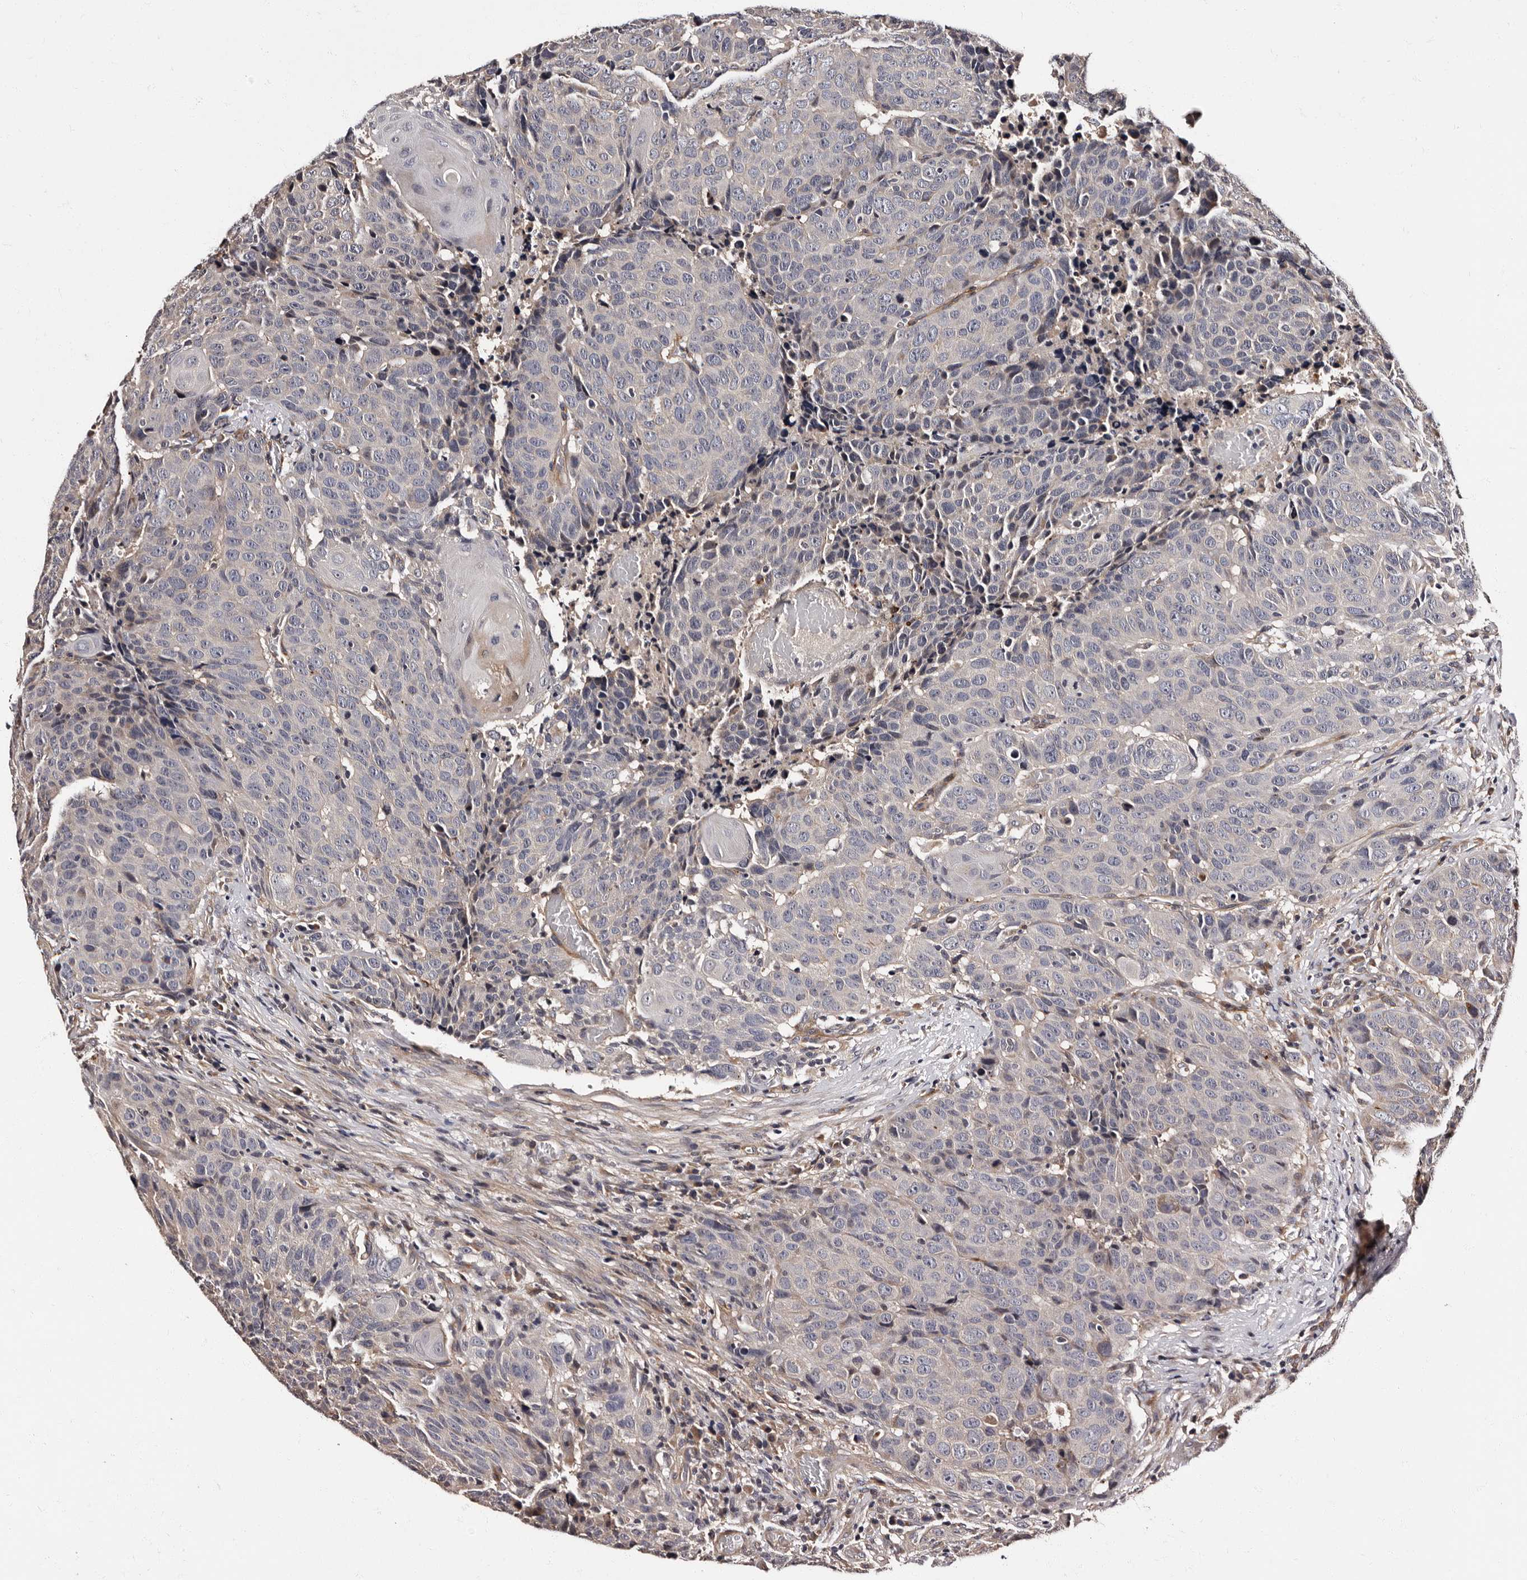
{"staining": {"intensity": "negative", "quantity": "none", "location": "none"}, "tissue": "head and neck cancer", "cell_type": "Tumor cells", "image_type": "cancer", "snomed": [{"axis": "morphology", "description": "Squamous cell carcinoma, NOS"}, {"axis": "topography", "description": "Head-Neck"}], "caption": "Histopathology image shows no protein staining in tumor cells of head and neck squamous cell carcinoma tissue.", "gene": "ADCK5", "patient": {"sex": "male", "age": 66}}